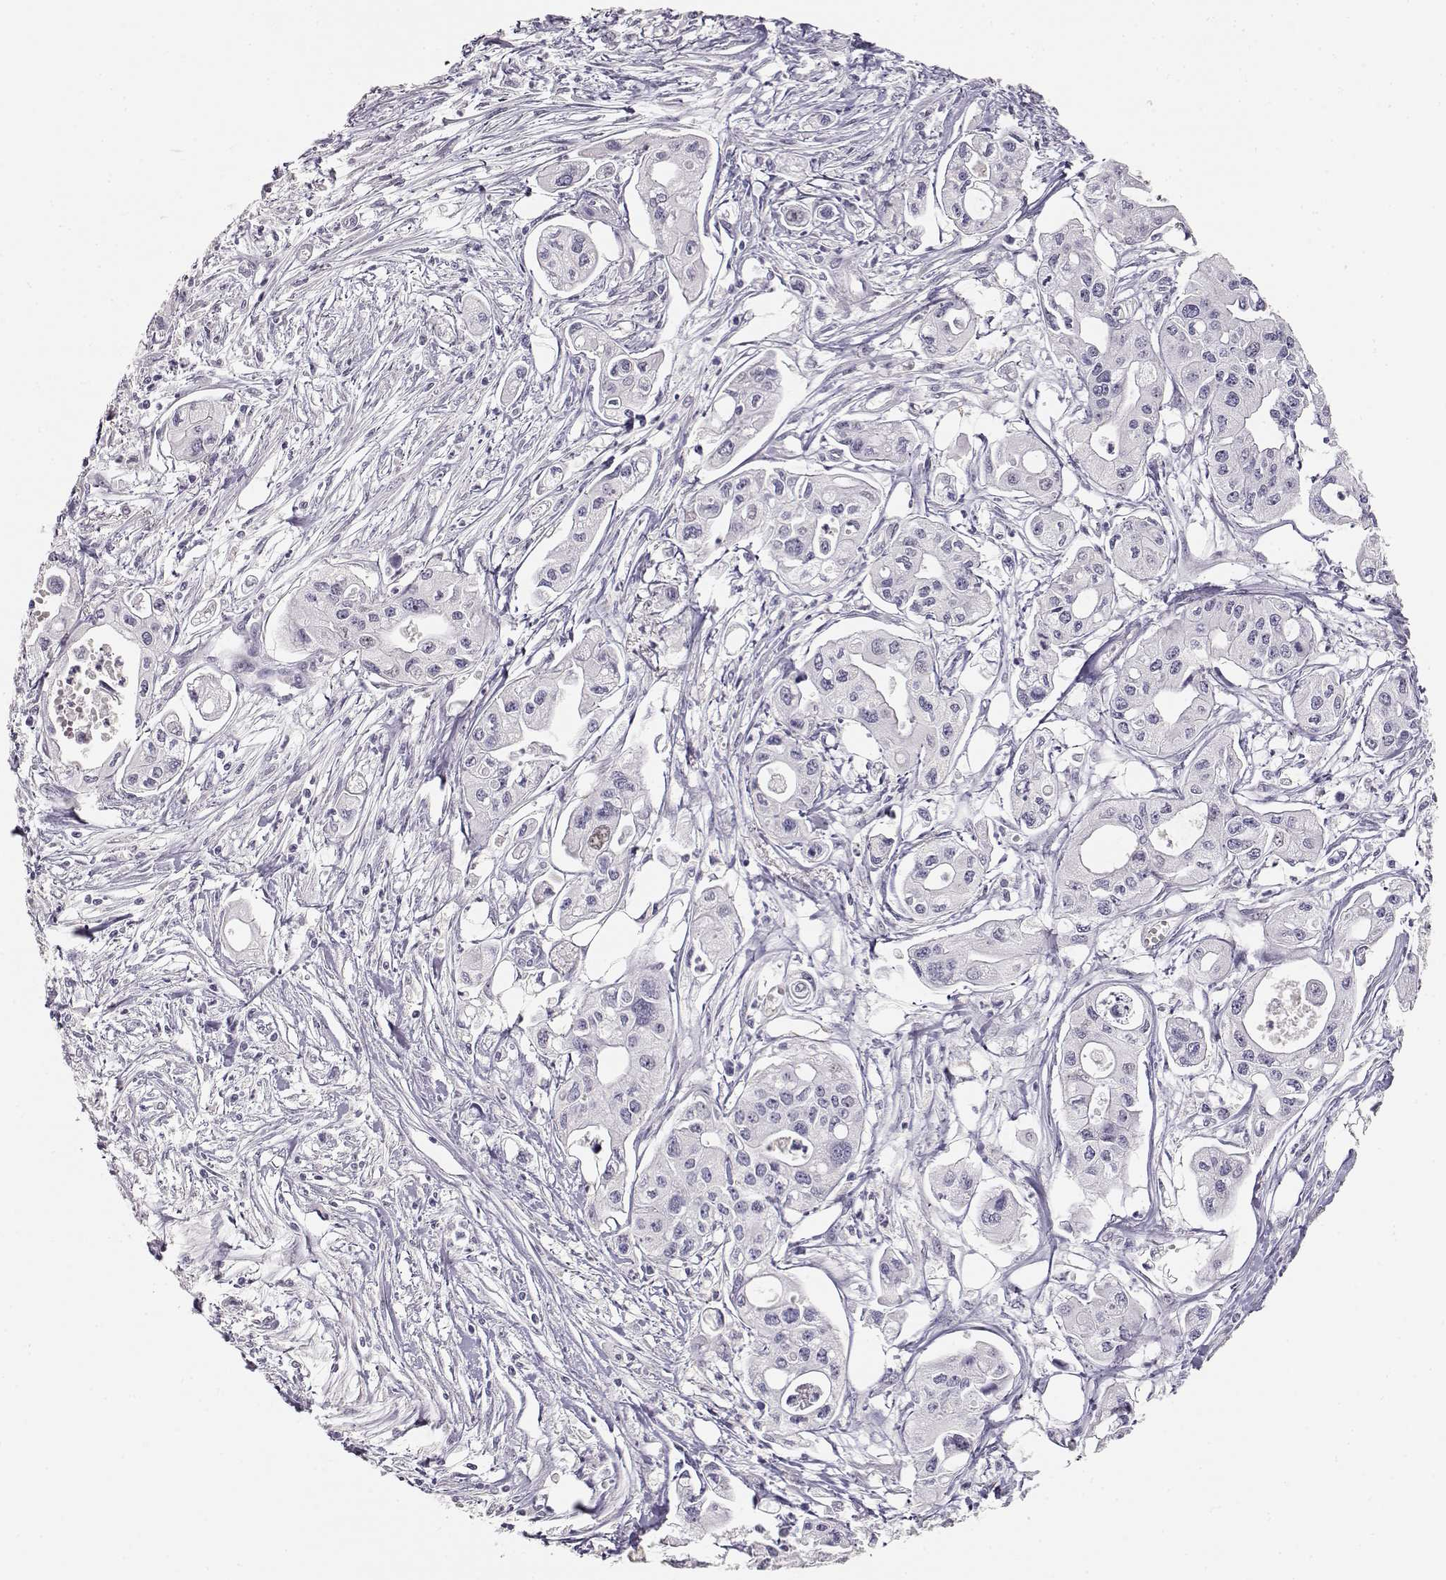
{"staining": {"intensity": "negative", "quantity": "none", "location": "none"}, "tissue": "pancreatic cancer", "cell_type": "Tumor cells", "image_type": "cancer", "snomed": [{"axis": "morphology", "description": "Adenocarcinoma, NOS"}, {"axis": "topography", "description": "Pancreas"}], "caption": "The immunohistochemistry photomicrograph has no significant positivity in tumor cells of pancreatic cancer tissue.", "gene": "TKTL1", "patient": {"sex": "male", "age": 70}}